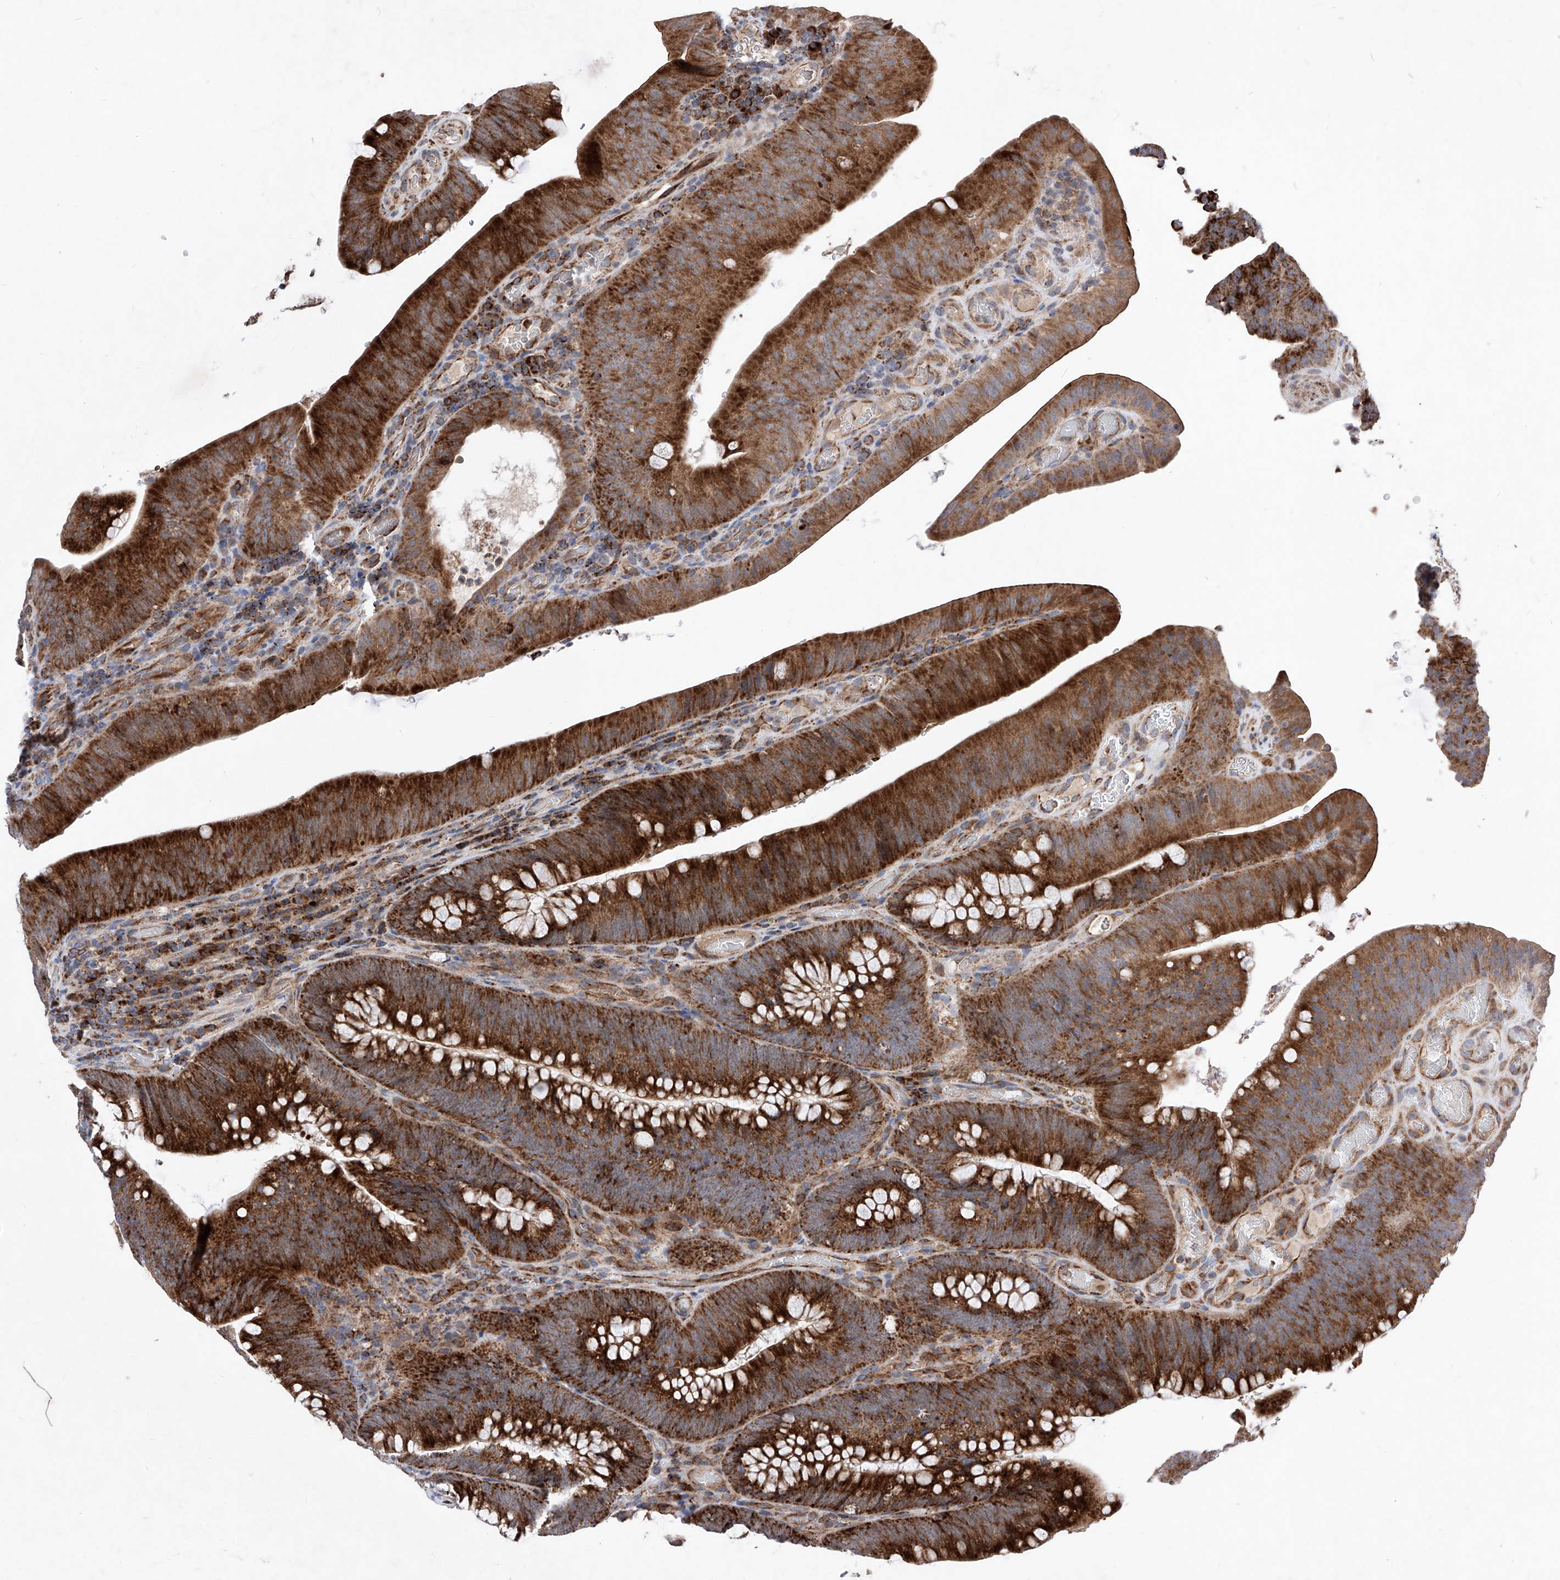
{"staining": {"intensity": "strong", "quantity": ">75%", "location": "cytoplasmic/membranous"}, "tissue": "colorectal cancer", "cell_type": "Tumor cells", "image_type": "cancer", "snomed": [{"axis": "morphology", "description": "Normal tissue, NOS"}, {"axis": "topography", "description": "Colon"}], "caption": "Colorectal cancer stained for a protein (brown) shows strong cytoplasmic/membranous positive staining in about >75% of tumor cells.", "gene": "SEMA6A", "patient": {"sex": "female", "age": 82}}